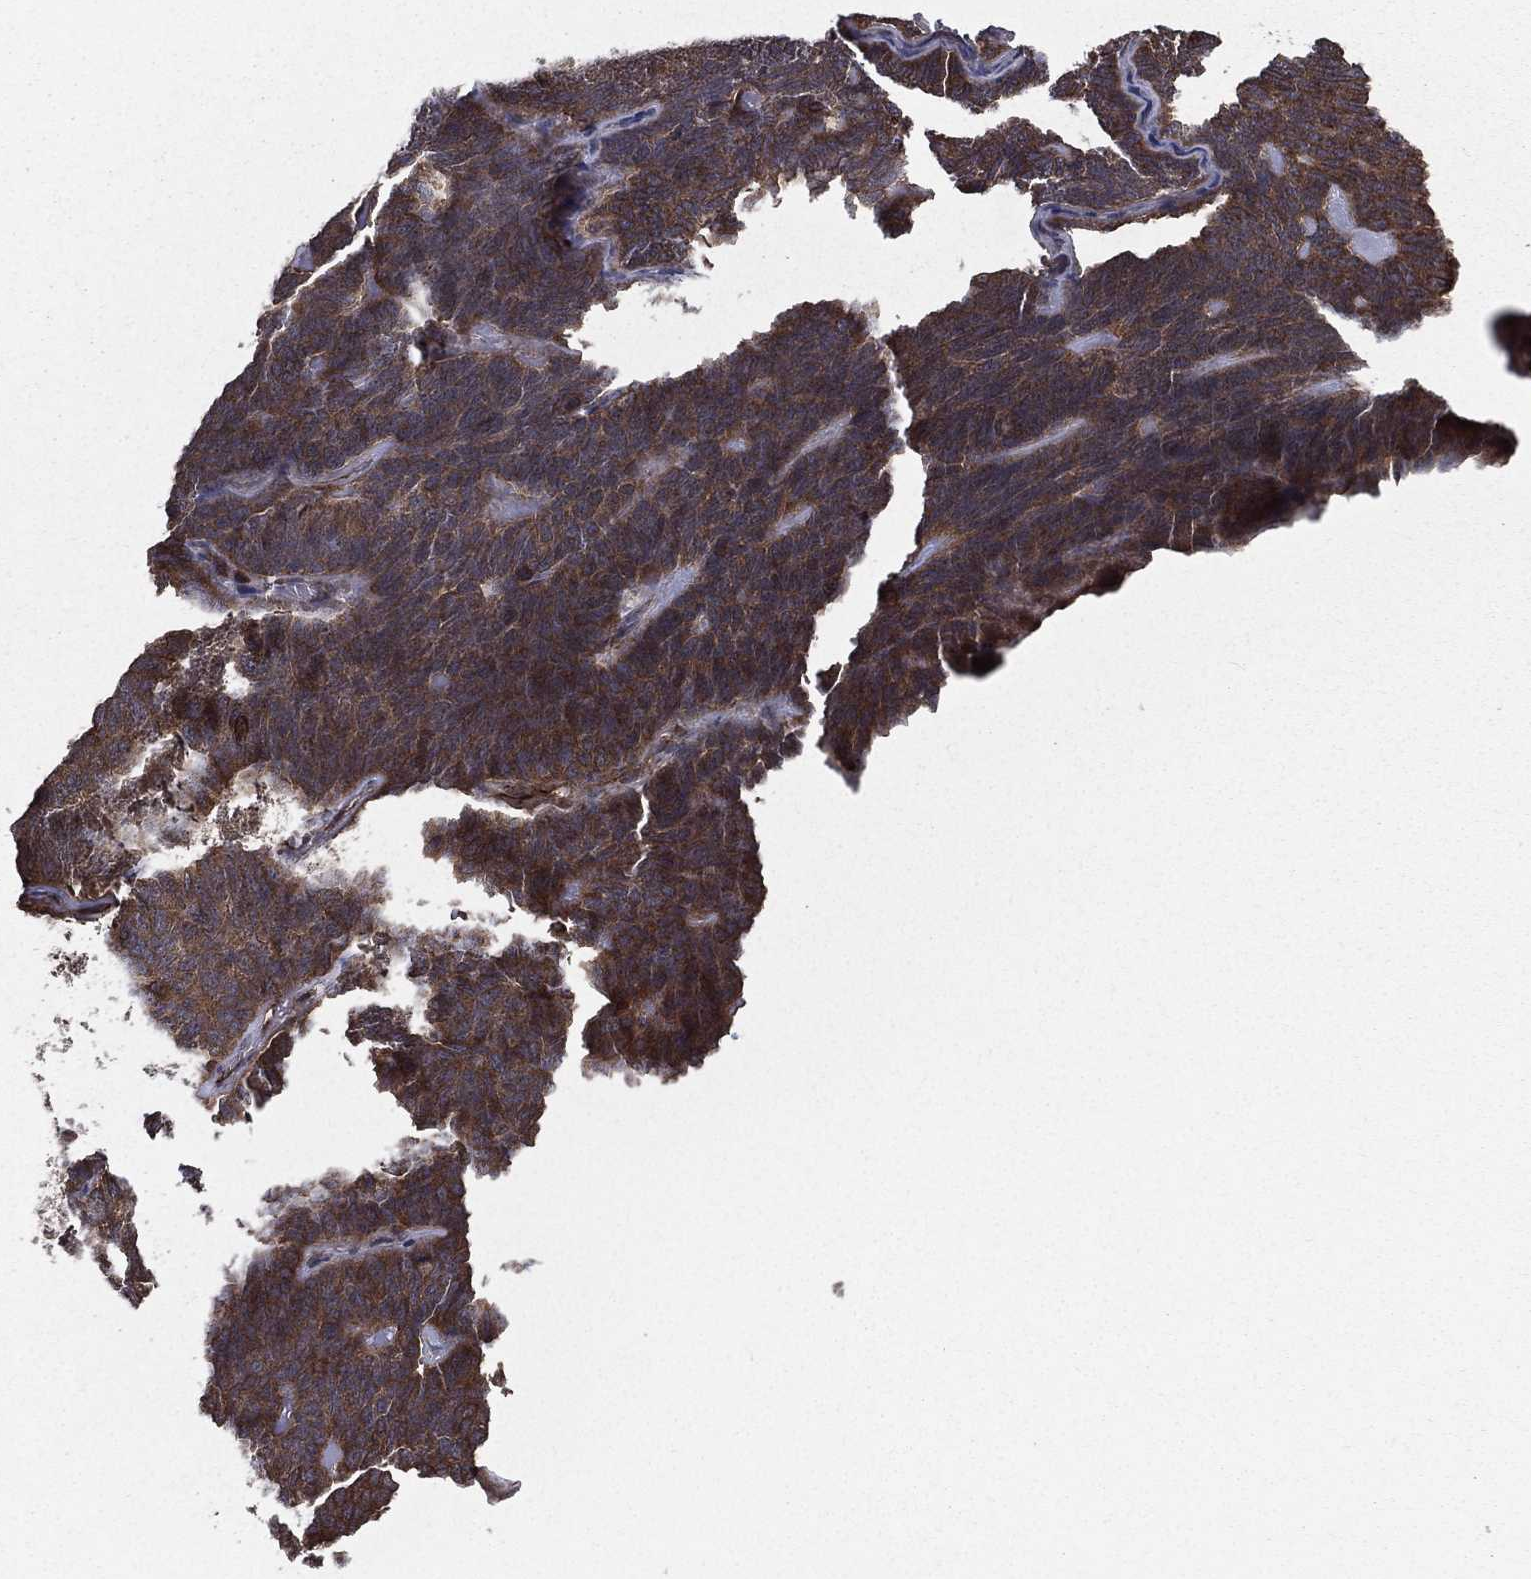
{"staining": {"intensity": "moderate", "quantity": ">75%", "location": "cytoplasmic/membranous"}, "tissue": "skin cancer", "cell_type": "Tumor cells", "image_type": "cancer", "snomed": [{"axis": "morphology", "description": "Squamous cell carcinoma, NOS"}, {"axis": "topography", "description": "Skin"}, {"axis": "topography", "description": "Anal"}], "caption": "Immunohistochemistry (IHC) staining of skin cancer (squamous cell carcinoma), which demonstrates medium levels of moderate cytoplasmic/membranous staining in about >75% of tumor cells indicating moderate cytoplasmic/membranous protein staining. The staining was performed using DAB (3,3'-diaminobenzidine) (brown) for protein detection and nuclei were counterstained in hematoxylin (blue).", "gene": "CERT1", "patient": {"sex": "female", "age": 51}}